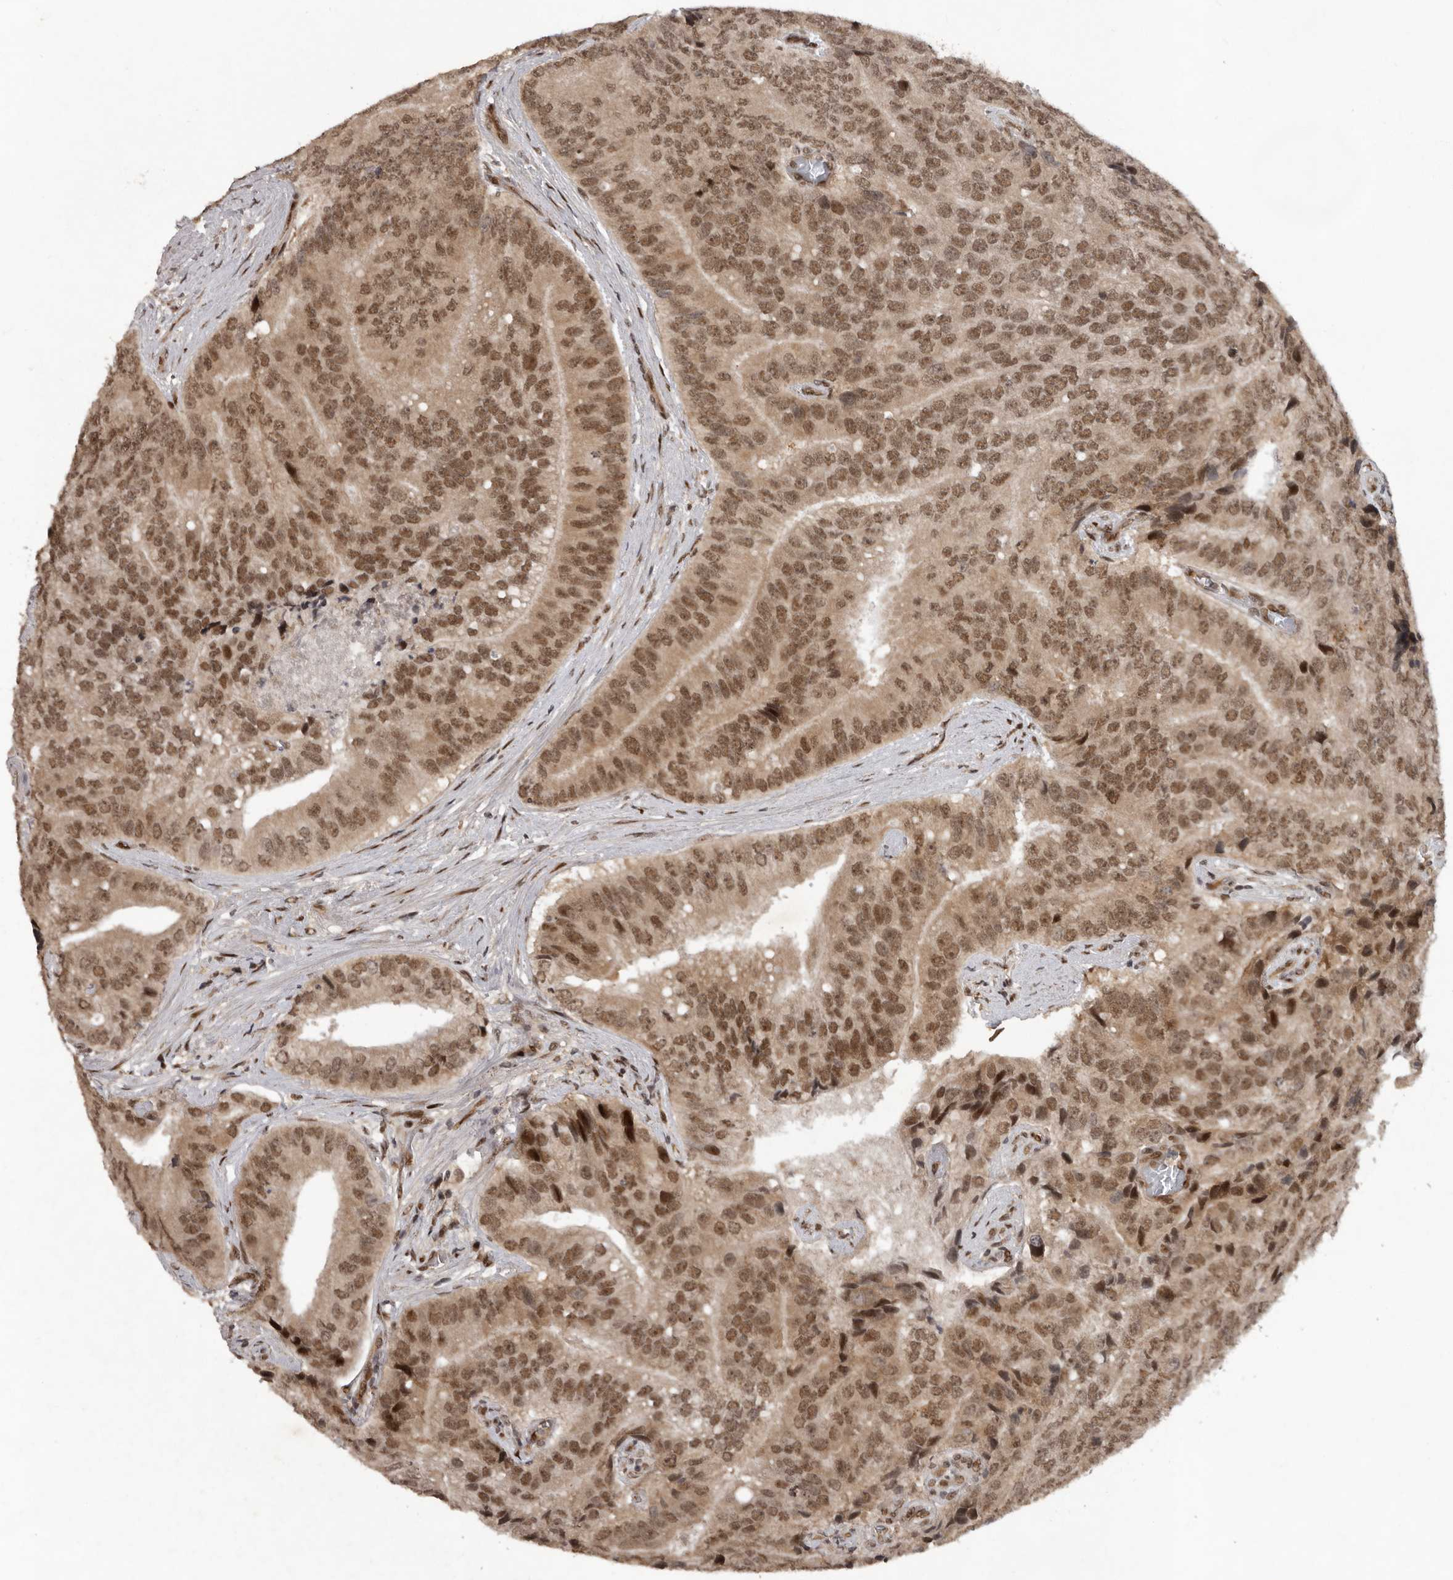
{"staining": {"intensity": "moderate", "quantity": ">75%", "location": "nuclear"}, "tissue": "prostate cancer", "cell_type": "Tumor cells", "image_type": "cancer", "snomed": [{"axis": "morphology", "description": "Adenocarcinoma, High grade"}, {"axis": "topography", "description": "Prostate"}], "caption": "Protein staining reveals moderate nuclear staining in approximately >75% of tumor cells in high-grade adenocarcinoma (prostate).", "gene": "CDC27", "patient": {"sex": "male", "age": 70}}